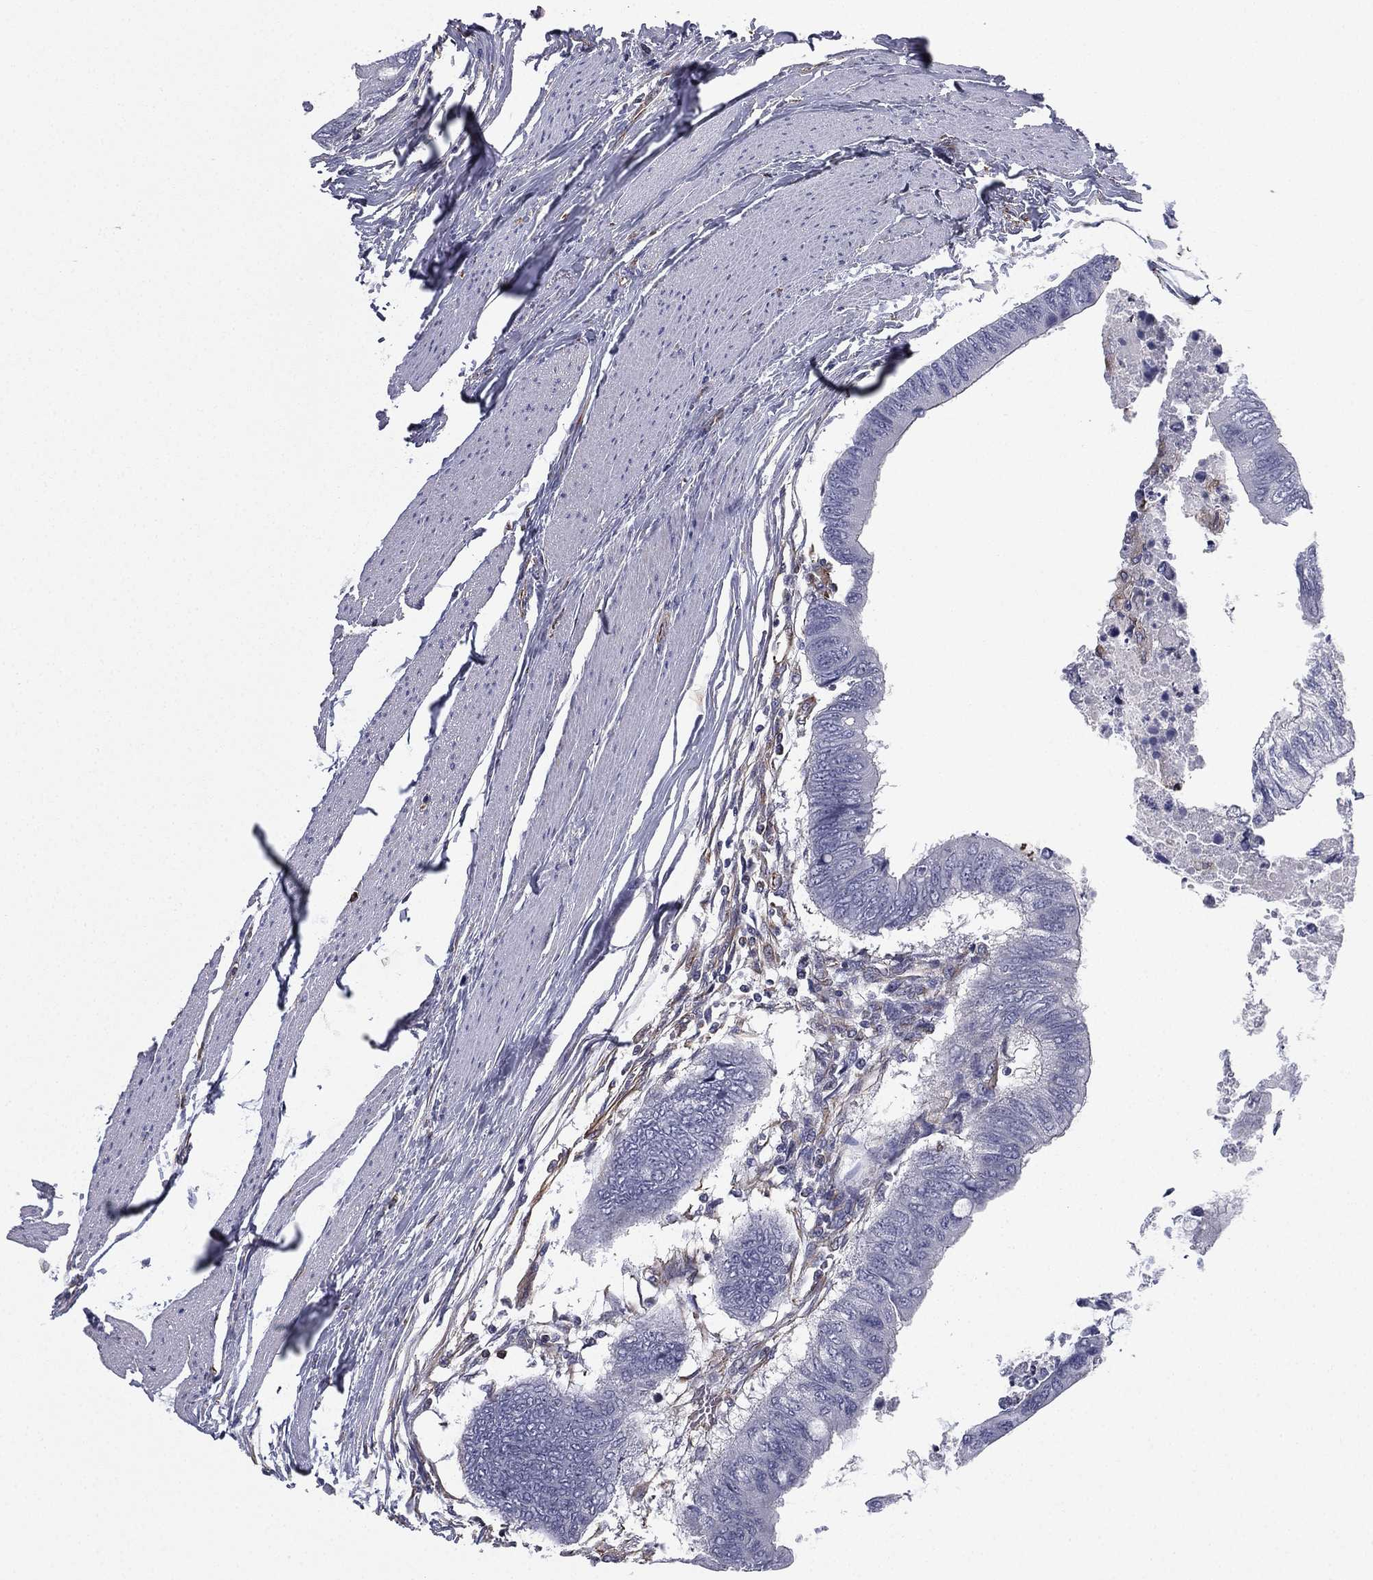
{"staining": {"intensity": "negative", "quantity": "none", "location": "none"}, "tissue": "colorectal cancer", "cell_type": "Tumor cells", "image_type": "cancer", "snomed": [{"axis": "morphology", "description": "Normal tissue, NOS"}, {"axis": "morphology", "description": "Adenocarcinoma, NOS"}, {"axis": "topography", "description": "Rectum"}, {"axis": "topography", "description": "Peripheral nerve tissue"}], "caption": "DAB (3,3'-diaminobenzidine) immunohistochemical staining of human adenocarcinoma (colorectal) demonstrates no significant expression in tumor cells. The staining is performed using DAB brown chromogen with nuclei counter-stained in using hematoxylin.", "gene": "SCUBE1", "patient": {"sex": "male", "age": 92}}